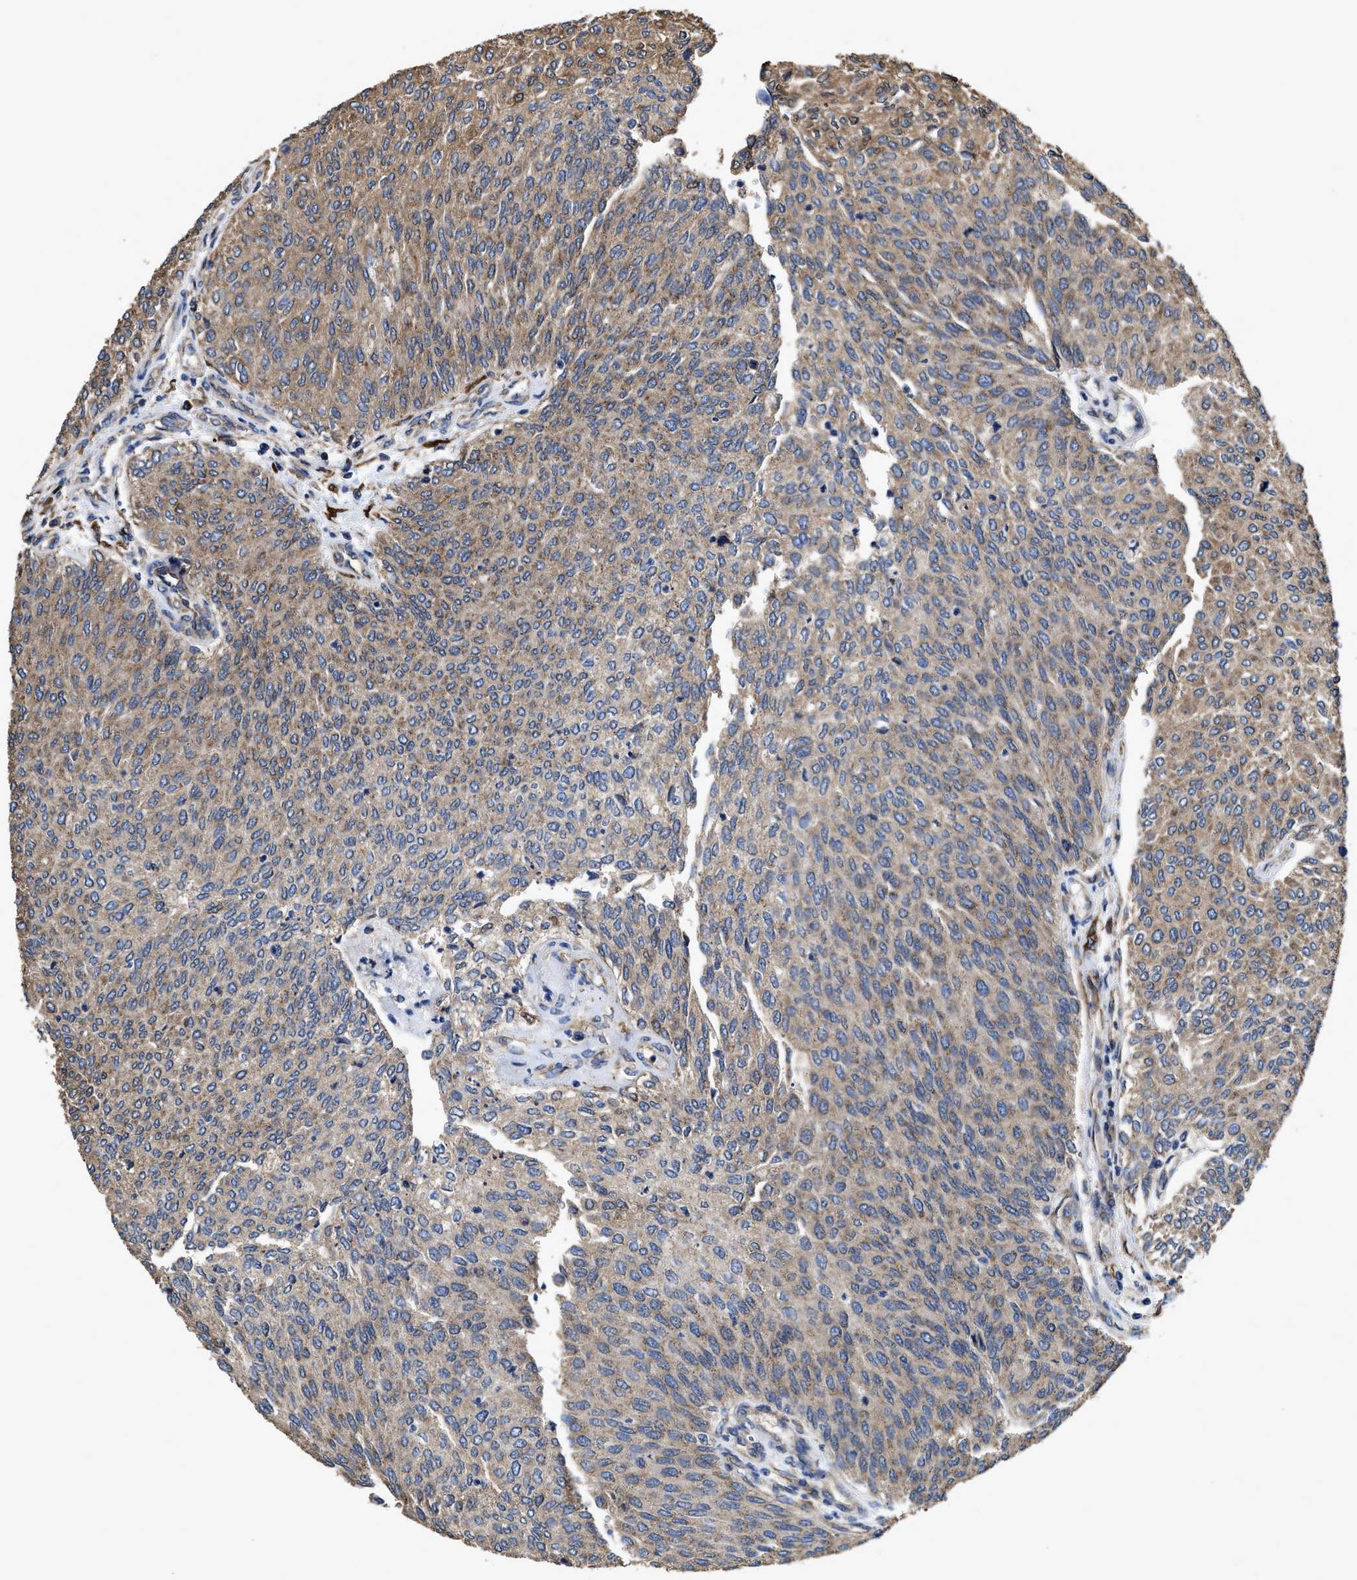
{"staining": {"intensity": "moderate", "quantity": ">75%", "location": "cytoplasmic/membranous"}, "tissue": "urothelial cancer", "cell_type": "Tumor cells", "image_type": "cancer", "snomed": [{"axis": "morphology", "description": "Urothelial carcinoma, Low grade"}, {"axis": "topography", "description": "Urinary bladder"}], "caption": "Immunohistochemistry (IHC) photomicrograph of human low-grade urothelial carcinoma stained for a protein (brown), which displays medium levels of moderate cytoplasmic/membranous expression in about >75% of tumor cells.", "gene": "IDNK", "patient": {"sex": "female", "age": 79}}